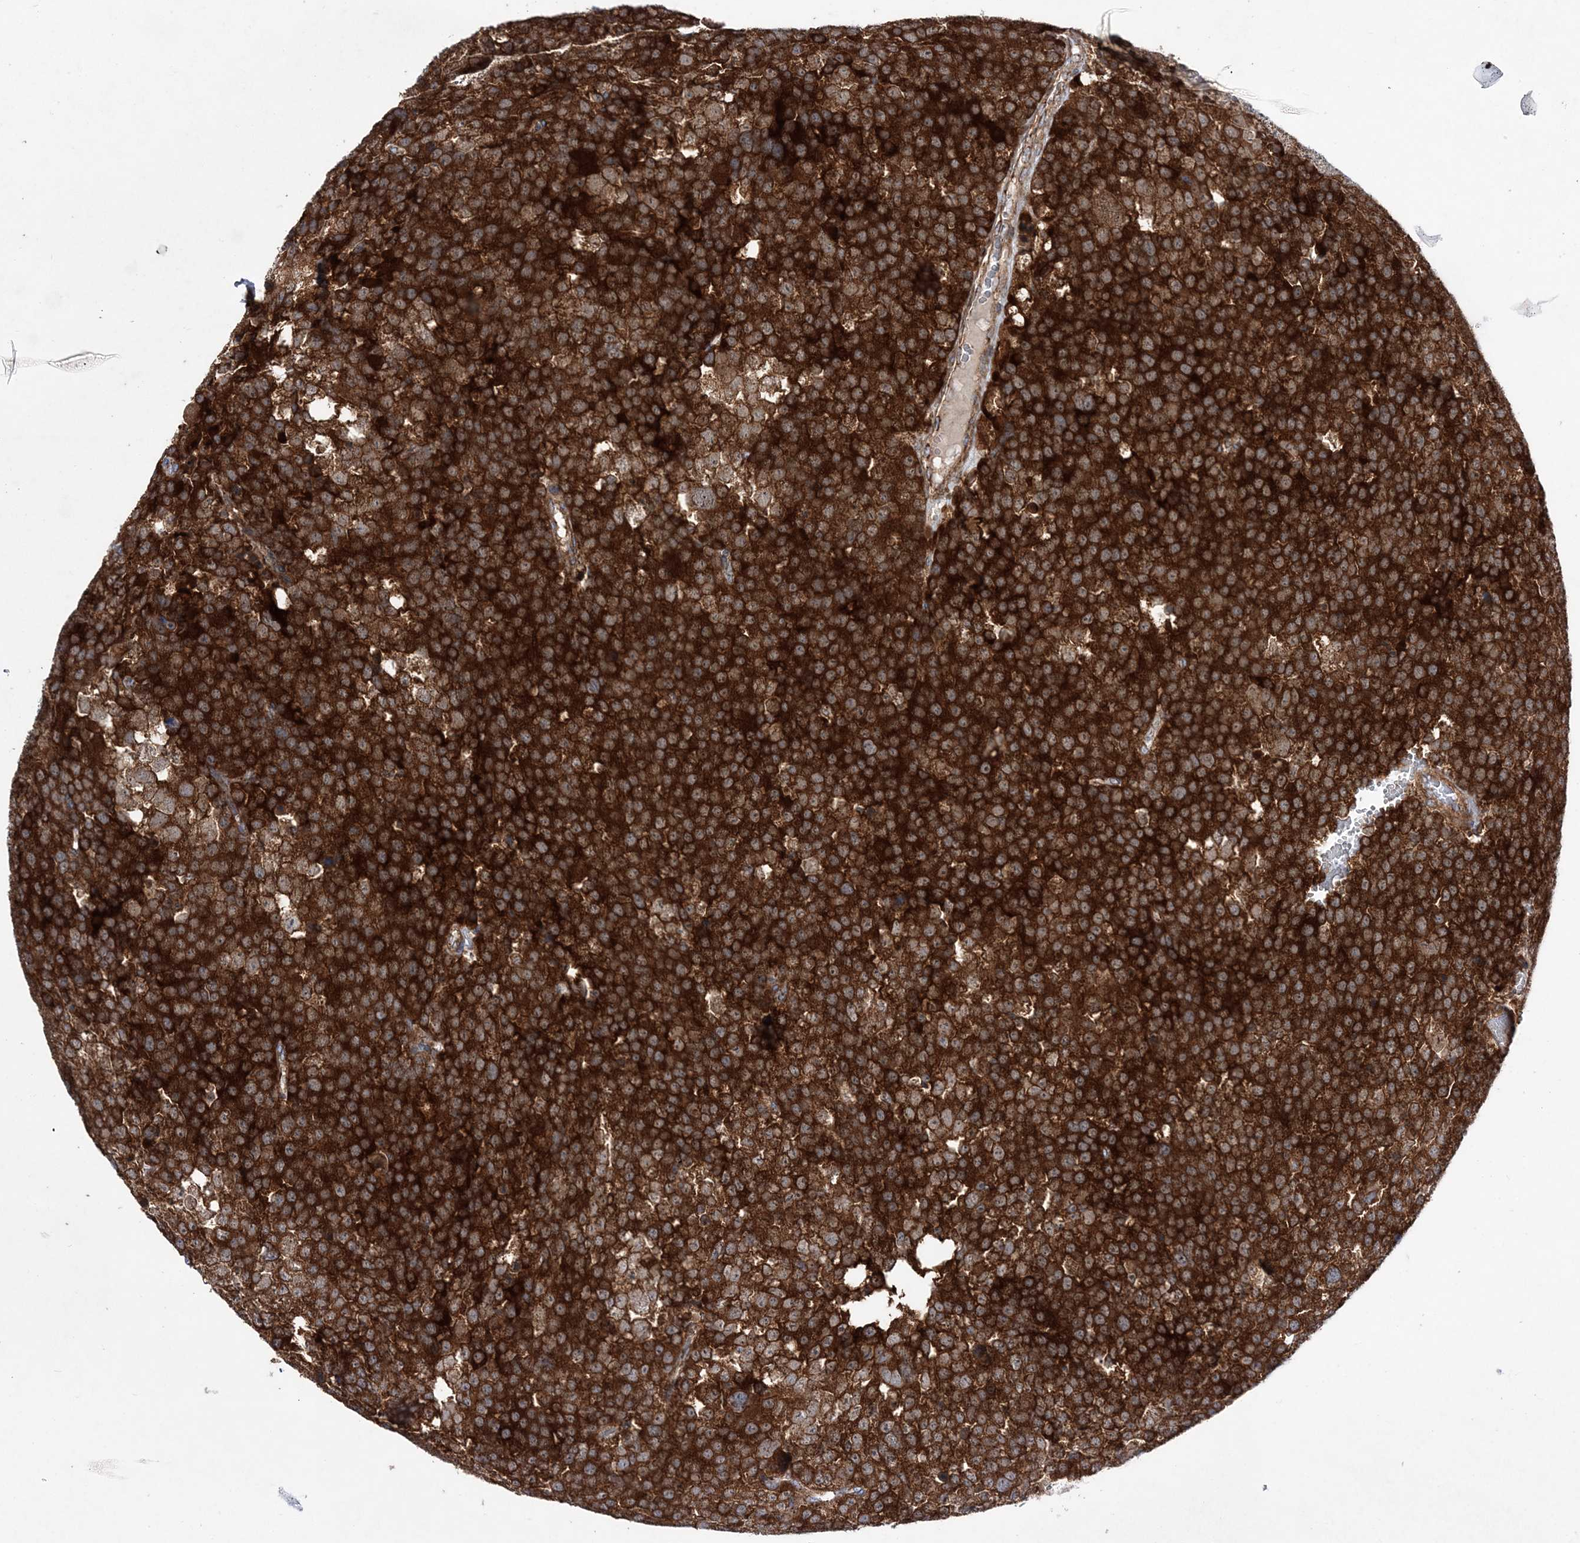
{"staining": {"intensity": "strong", "quantity": ">75%", "location": "cytoplasmic/membranous"}, "tissue": "testis cancer", "cell_type": "Tumor cells", "image_type": "cancer", "snomed": [{"axis": "morphology", "description": "Seminoma, NOS"}, {"axis": "topography", "description": "Testis"}], "caption": "DAB immunohistochemical staining of human testis cancer shows strong cytoplasmic/membranous protein staining in about >75% of tumor cells.", "gene": "NGLY1", "patient": {"sex": "male", "age": 71}}